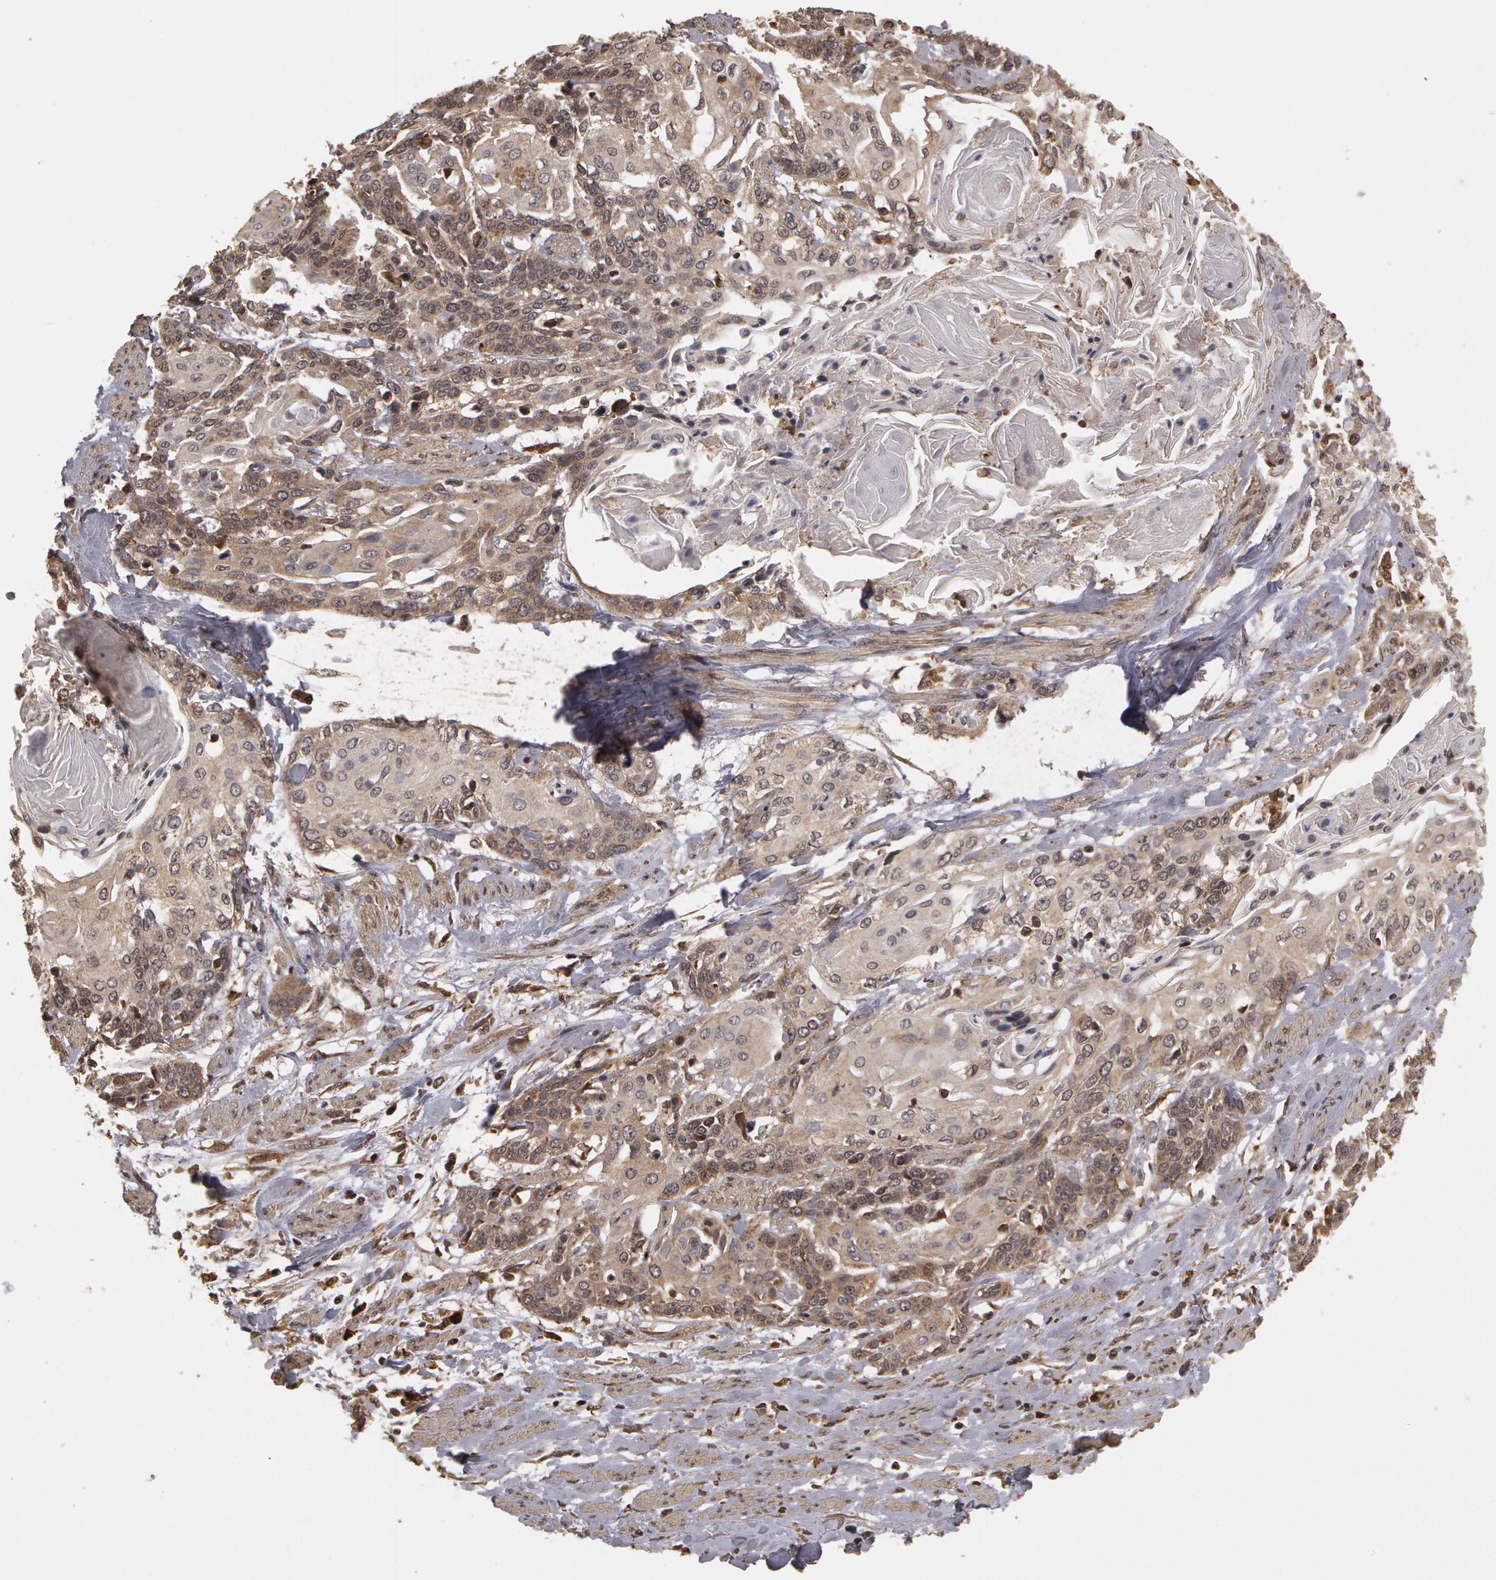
{"staining": {"intensity": "weak", "quantity": "25%-75%", "location": "cytoplasmic/membranous"}, "tissue": "cervical cancer", "cell_type": "Tumor cells", "image_type": "cancer", "snomed": [{"axis": "morphology", "description": "Squamous cell carcinoma, NOS"}, {"axis": "topography", "description": "Cervix"}], "caption": "DAB immunohistochemical staining of human cervical cancer (squamous cell carcinoma) demonstrates weak cytoplasmic/membranous protein expression in about 25%-75% of tumor cells. Using DAB (3,3'-diaminobenzidine) (brown) and hematoxylin (blue) stains, captured at high magnification using brightfield microscopy.", "gene": "CALR", "patient": {"sex": "female", "age": 57}}